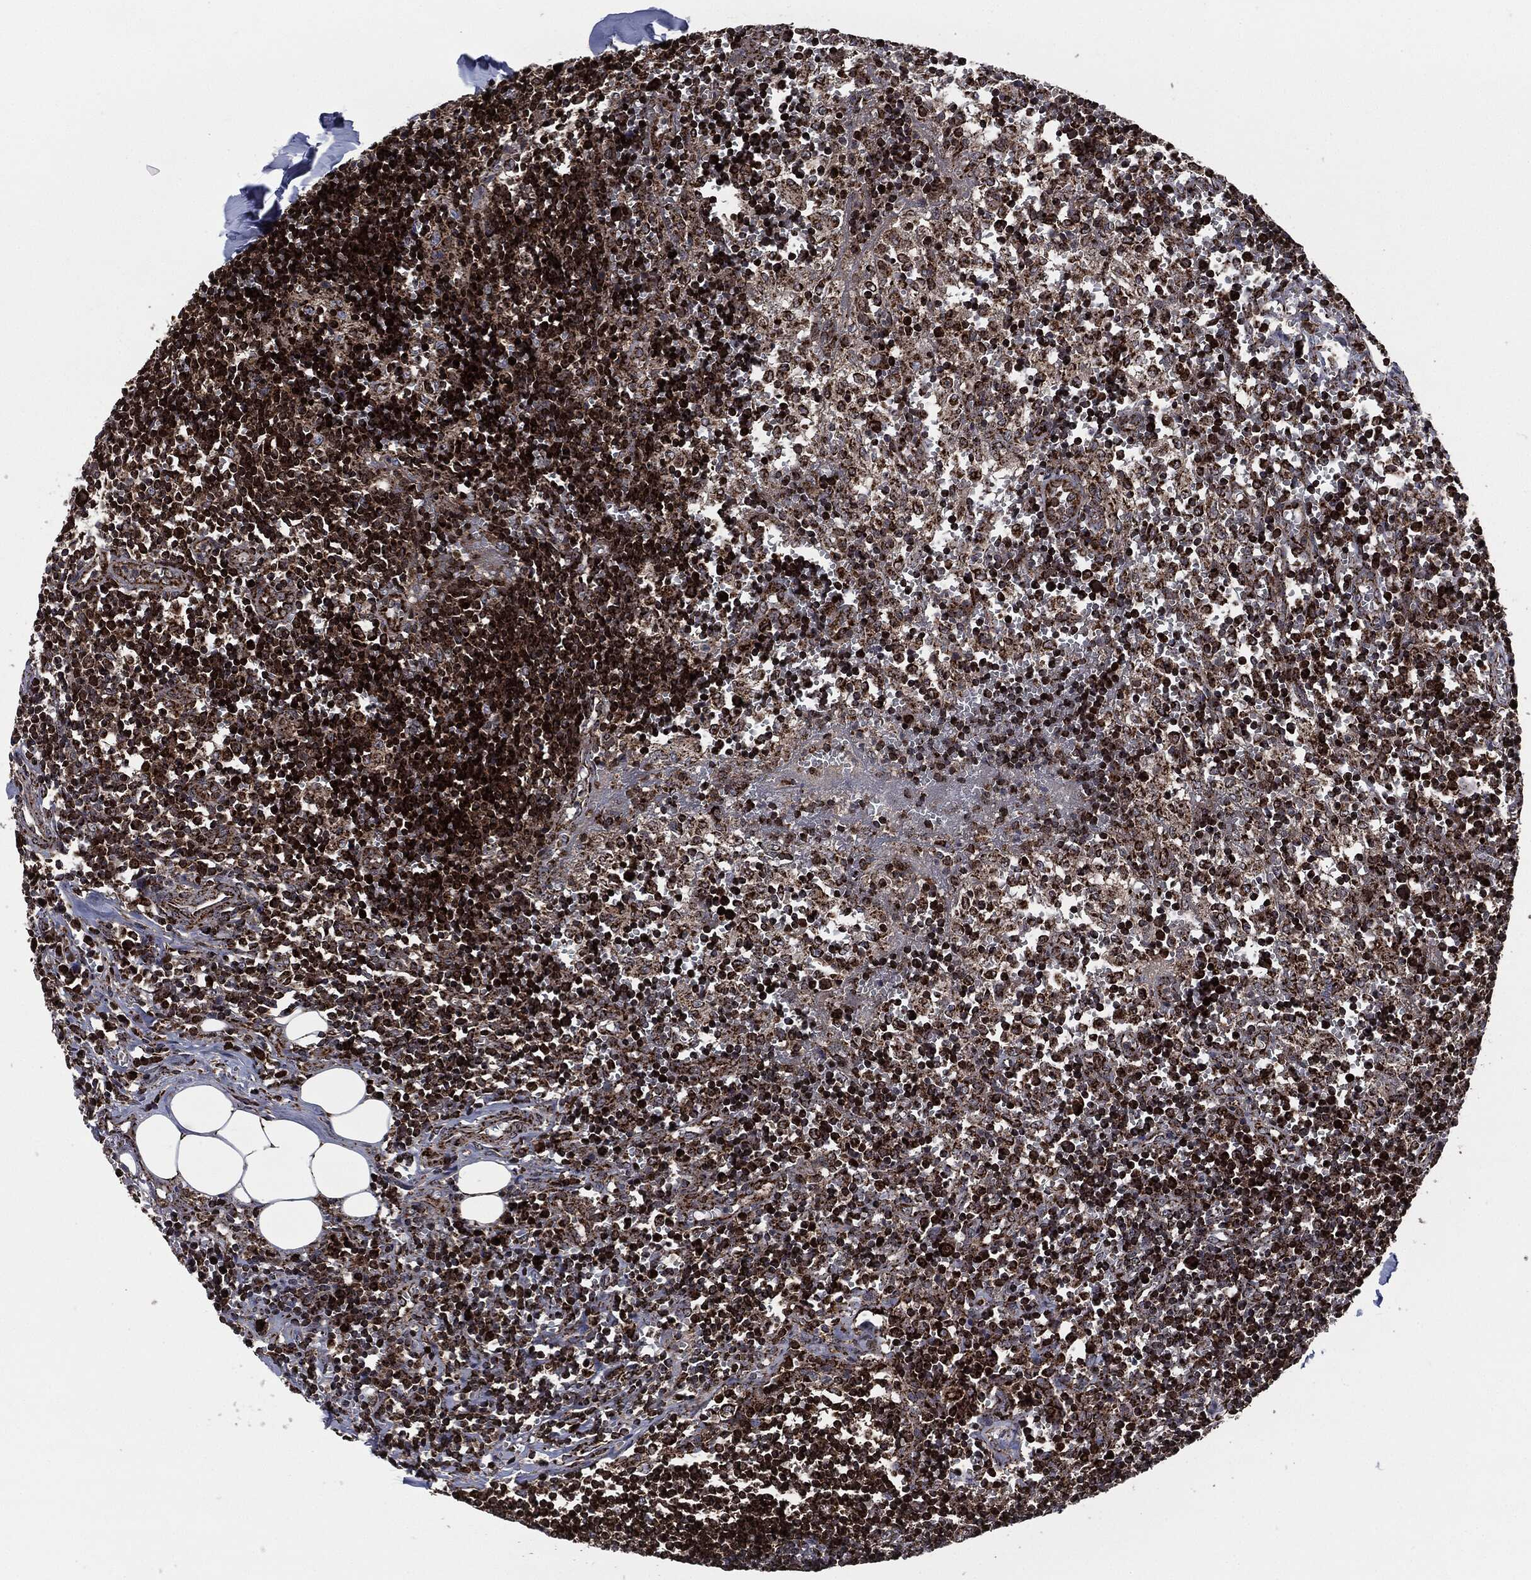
{"staining": {"intensity": "strong", "quantity": "25%-75%", "location": "cytoplasmic/membranous"}, "tissue": "lymph node", "cell_type": "Germinal center cells", "image_type": "normal", "snomed": [{"axis": "morphology", "description": "Normal tissue, NOS"}, {"axis": "topography", "description": "Lymph node"}, {"axis": "topography", "description": "Salivary gland"}], "caption": "High-power microscopy captured an immunohistochemistry image of unremarkable lymph node, revealing strong cytoplasmic/membranous positivity in approximately 25%-75% of germinal center cells. (DAB (3,3'-diaminobenzidine) IHC with brightfield microscopy, high magnification).", "gene": "FH", "patient": {"sex": "male", "age": 78}}